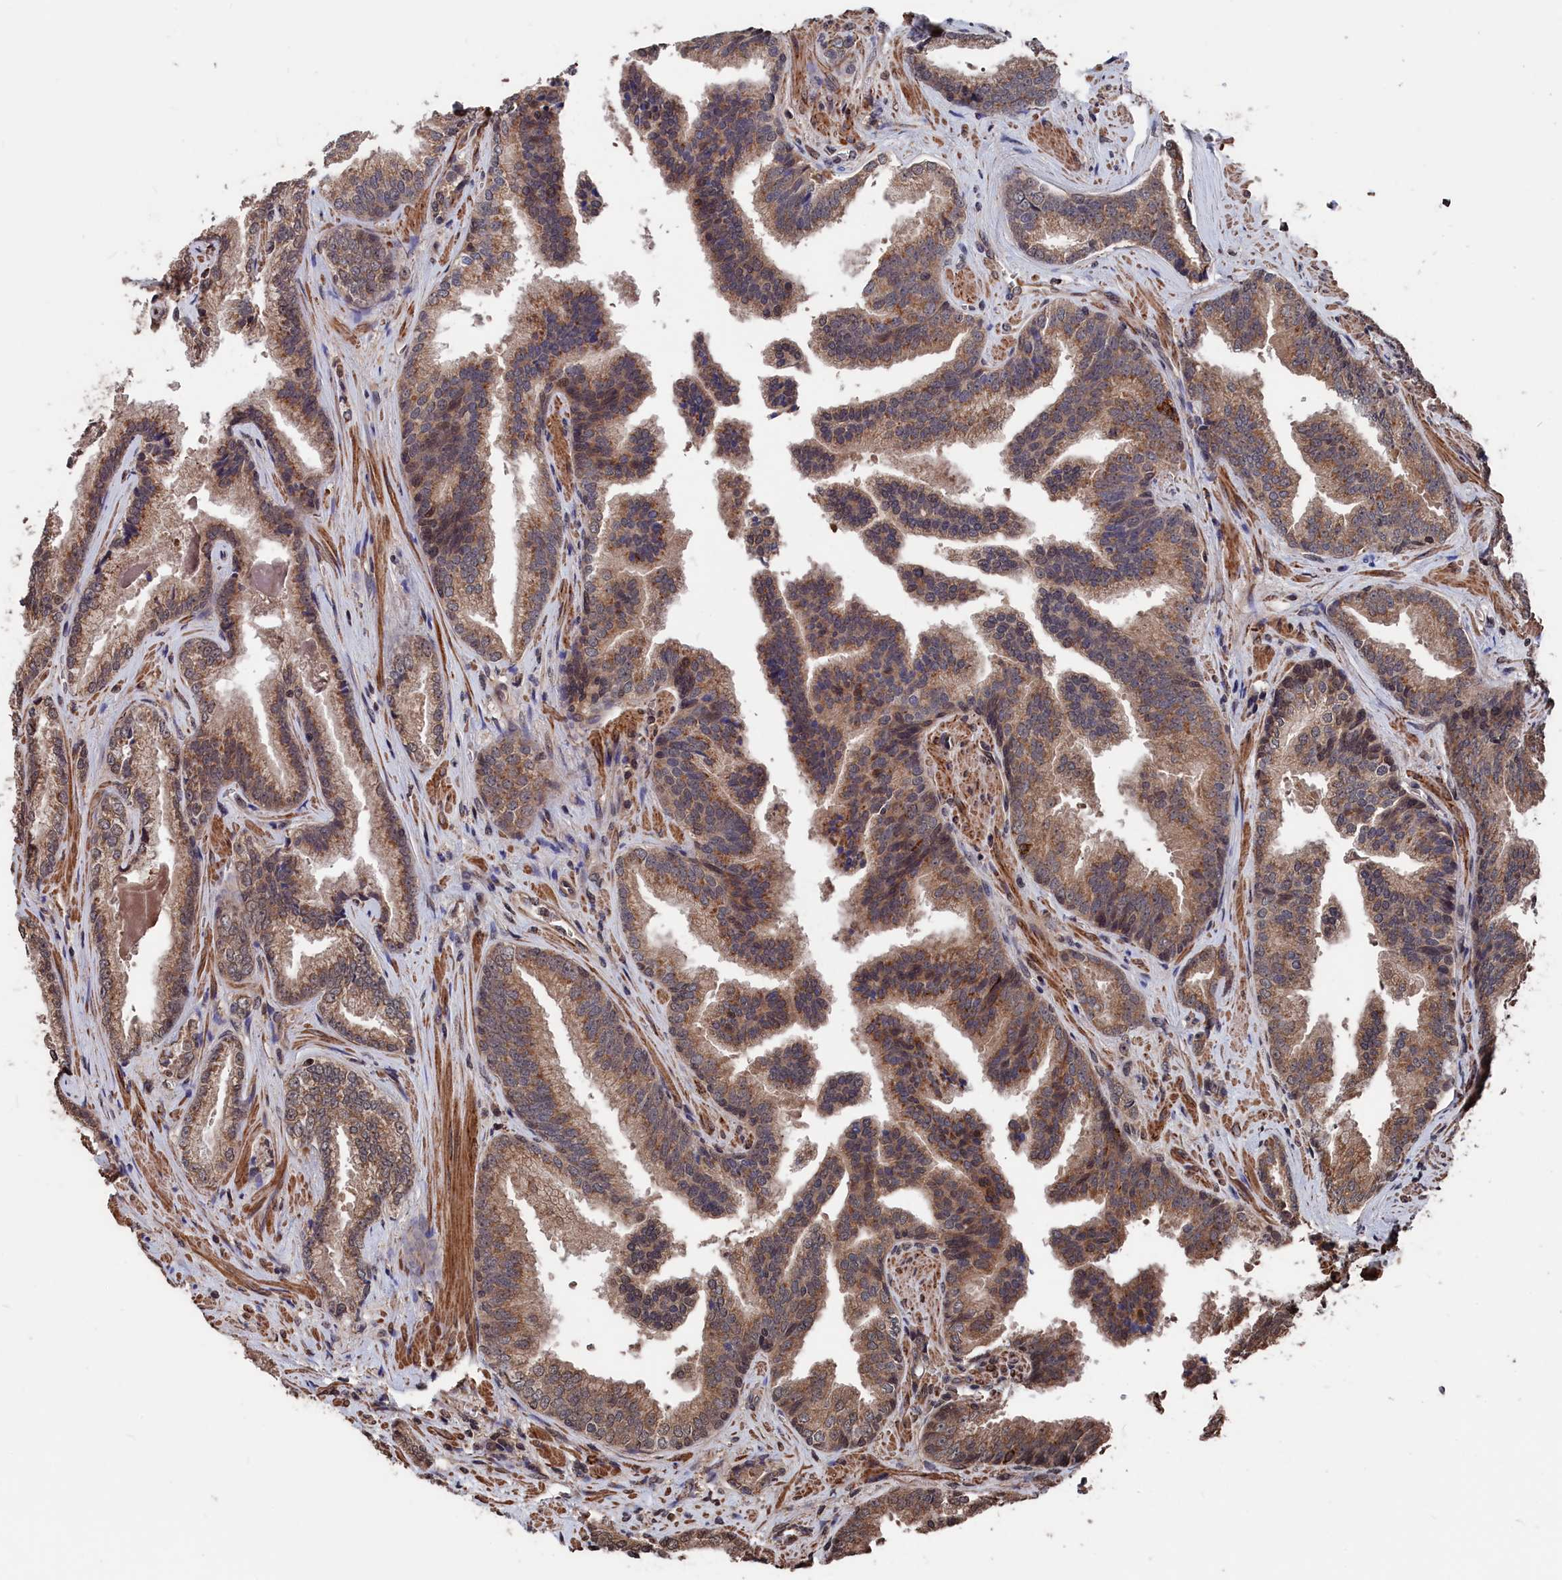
{"staining": {"intensity": "strong", "quantity": "25%-75%", "location": "cytoplasmic/membranous"}, "tissue": "prostate cancer", "cell_type": "Tumor cells", "image_type": "cancer", "snomed": [{"axis": "morphology", "description": "Adenocarcinoma, High grade"}, {"axis": "topography", "description": "Prostate"}], "caption": "IHC of human prostate cancer (adenocarcinoma (high-grade)) exhibits high levels of strong cytoplasmic/membranous staining in about 25%-75% of tumor cells.", "gene": "PDE12", "patient": {"sex": "male", "age": 63}}